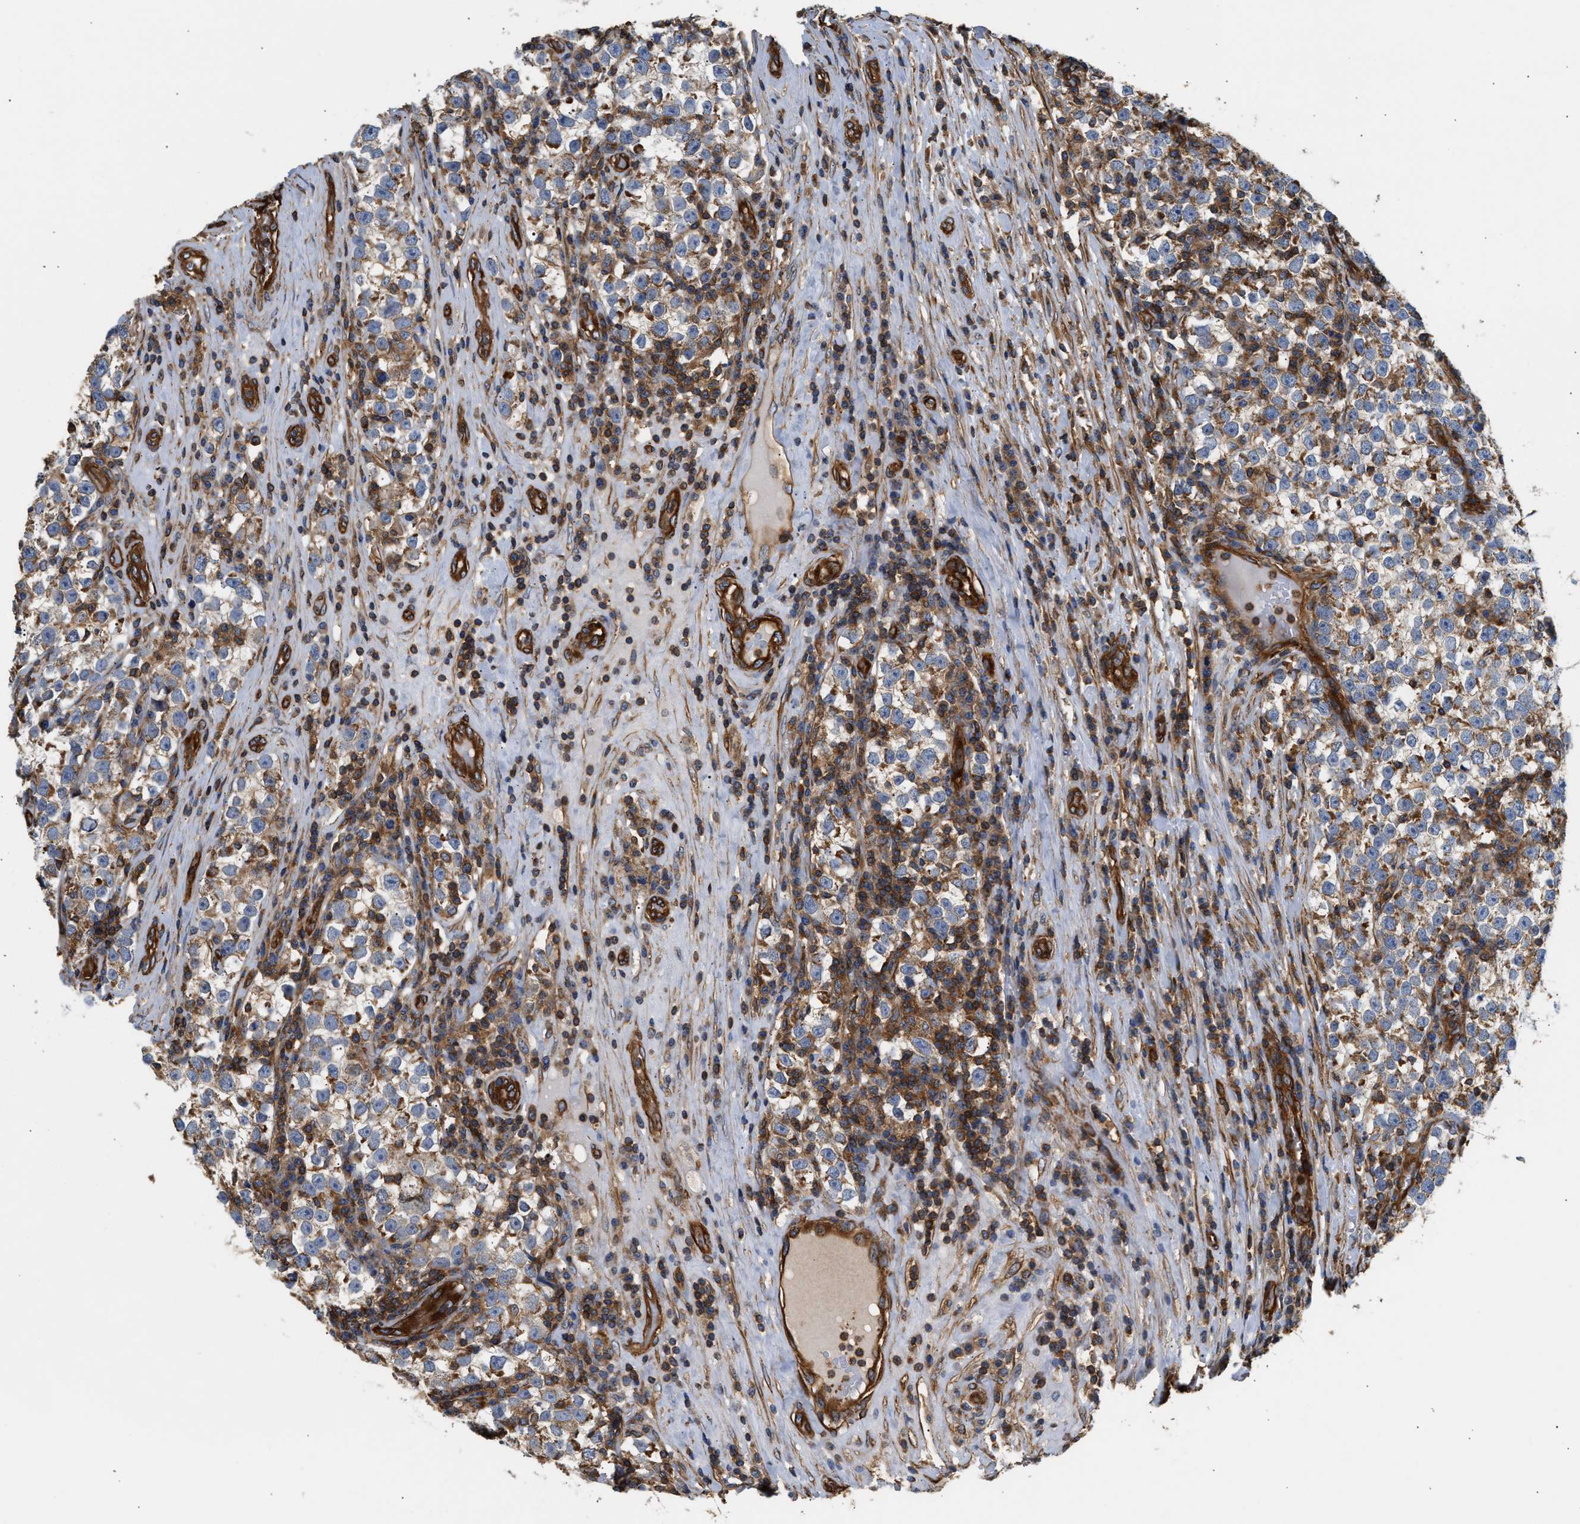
{"staining": {"intensity": "weak", "quantity": "<25%", "location": "cytoplasmic/membranous"}, "tissue": "testis cancer", "cell_type": "Tumor cells", "image_type": "cancer", "snomed": [{"axis": "morphology", "description": "Normal tissue, NOS"}, {"axis": "morphology", "description": "Seminoma, NOS"}, {"axis": "topography", "description": "Testis"}], "caption": "A photomicrograph of testis seminoma stained for a protein shows no brown staining in tumor cells.", "gene": "SAMD9L", "patient": {"sex": "male", "age": 43}}